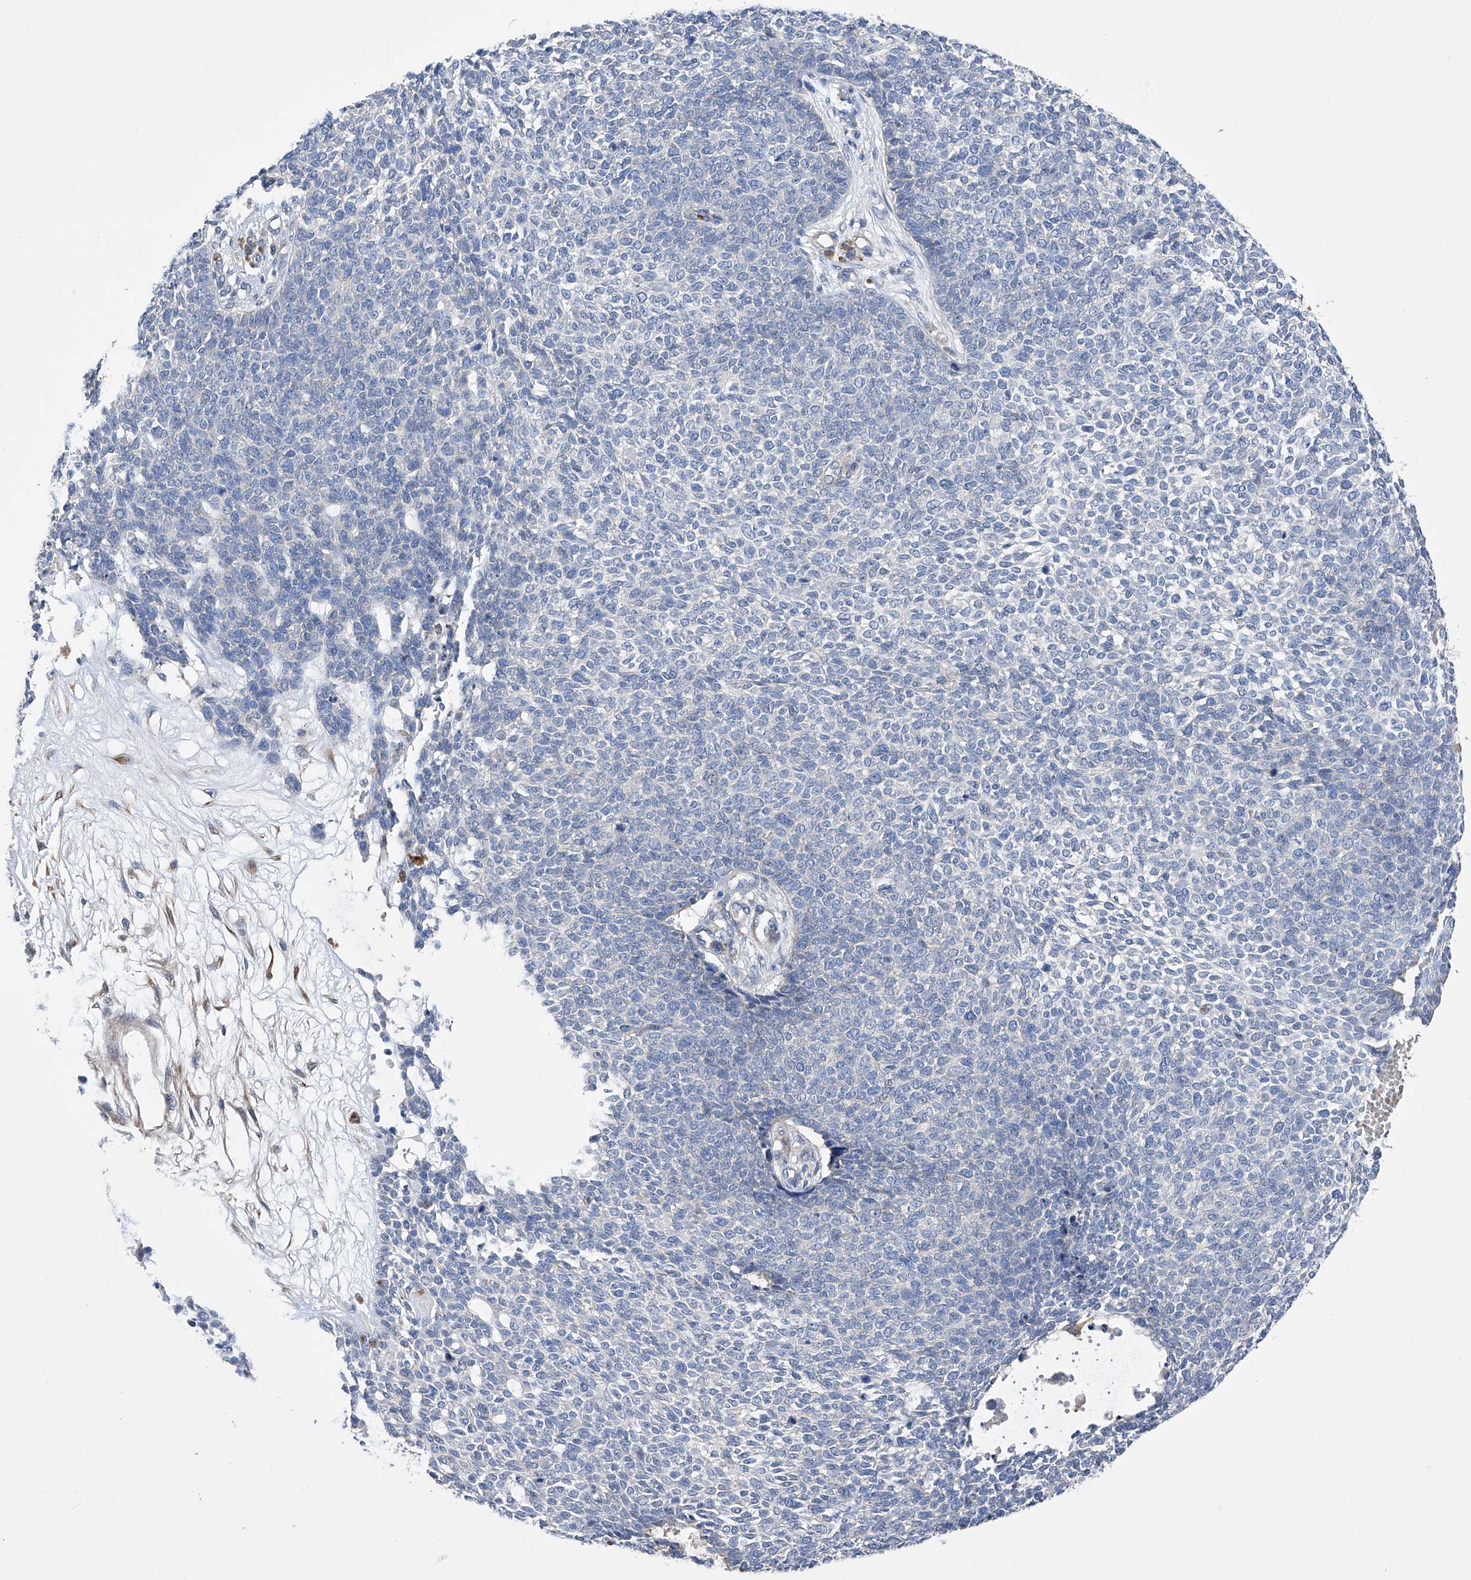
{"staining": {"intensity": "negative", "quantity": "none", "location": "none"}, "tissue": "skin cancer", "cell_type": "Tumor cells", "image_type": "cancer", "snomed": [{"axis": "morphology", "description": "Basal cell carcinoma"}, {"axis": "topography", "description": "Skin"}], "caption": "A photomicrograph of human skin cancer (basal cell carcinoma) is negative for staining in tumor cells.", "gene": "NFATC4", "patient": {"sex": "female", "age": 84}}